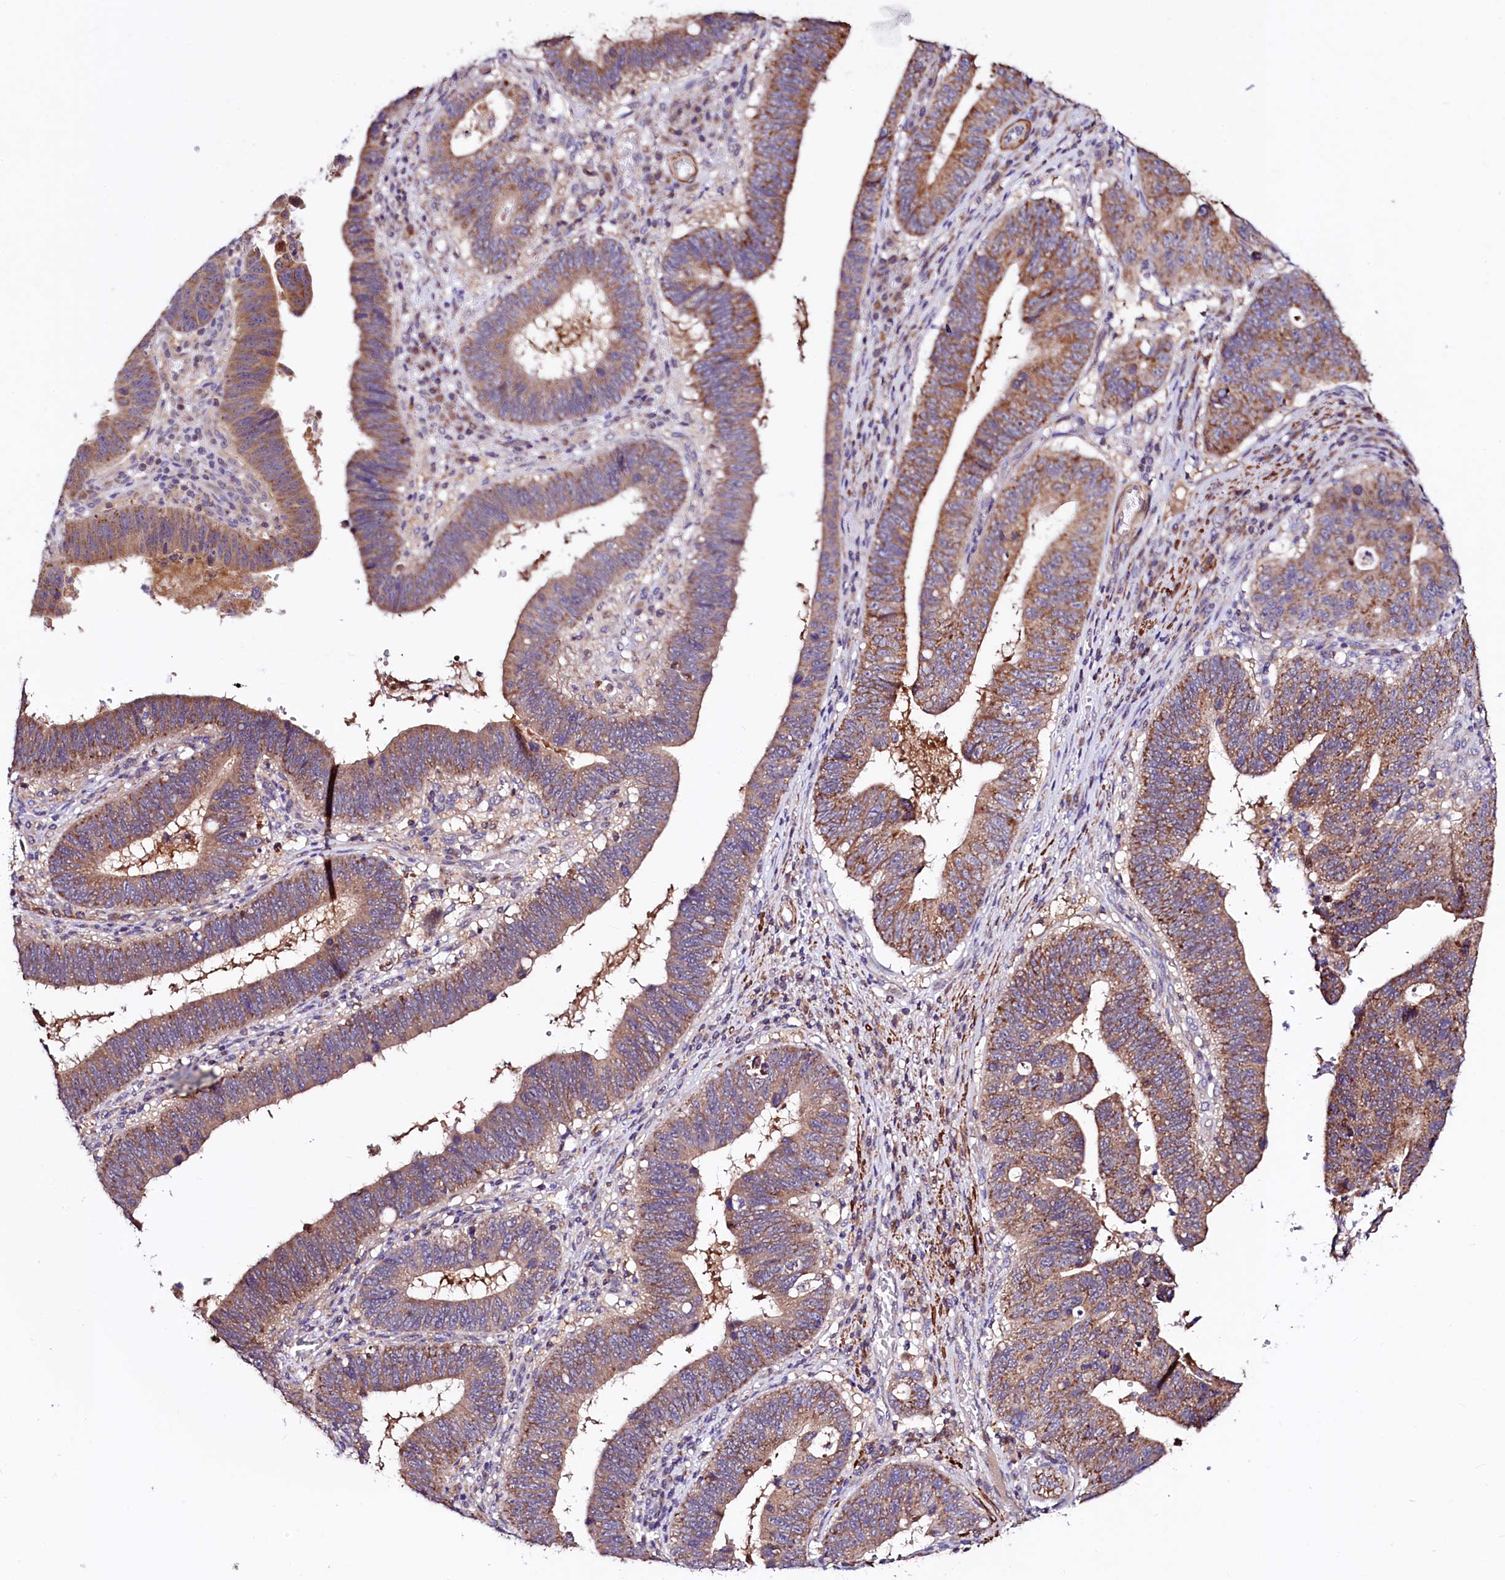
{"staining": {"intensity": "moderate", "quantity": ">75%", "location": "cytoplasmic/membranous"}, "tissue": "stomach cancer", "cell_type": "Tumor cells", "image_type": "cancer", "snomed": [{"axis": "morphology", "description": "Adenocarcinoma, NOS"}, {"axis": "topography", "description": "Stomach"}], "caption": "Protein expression analysis of human stomach adenocarcinoma reveals moderate cytoplasmic/membranous positivity in about >75% of tumor cells.", "gene": "CIAO3", "patient": {"sex": "male", "age": 59}}